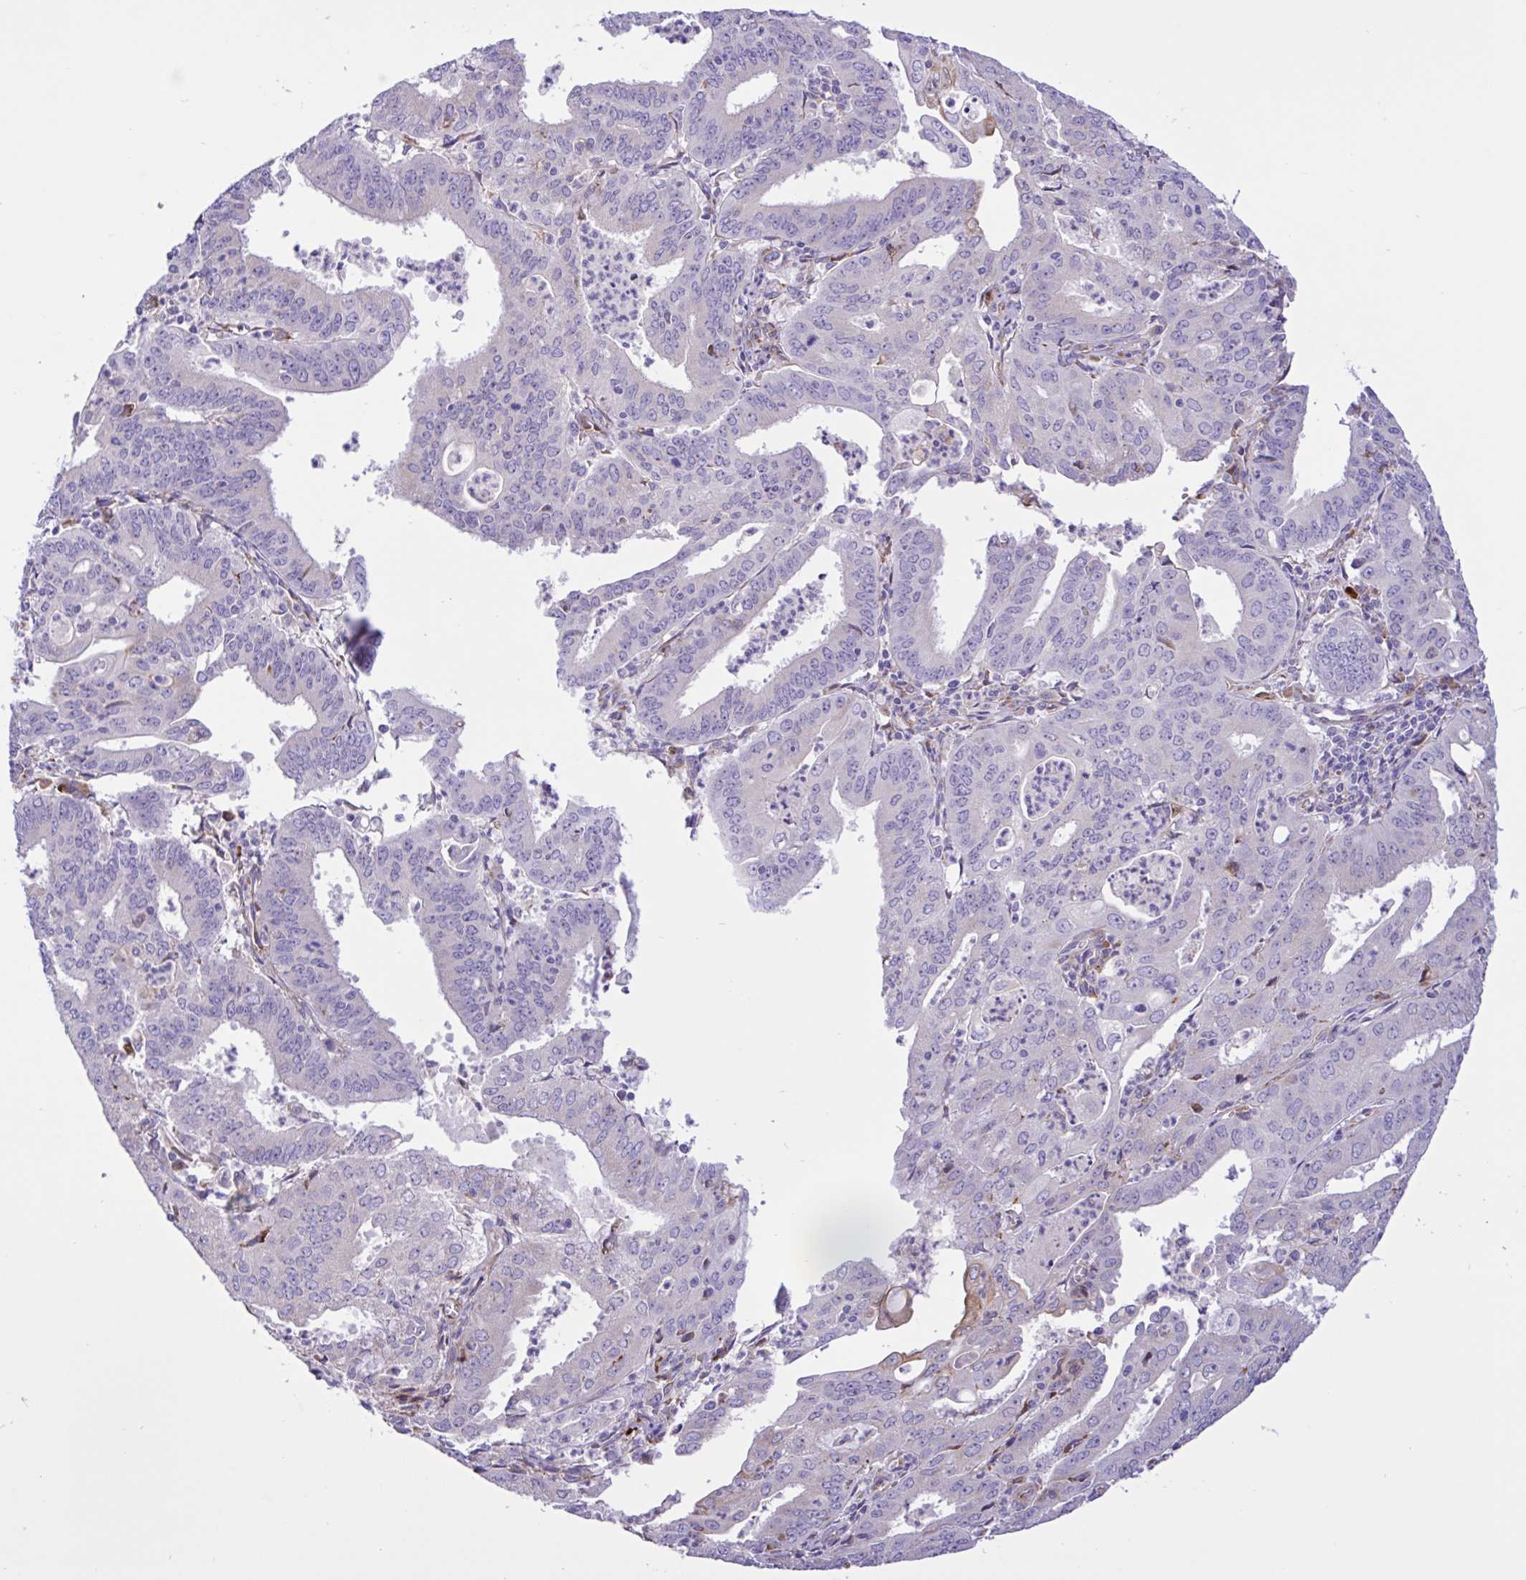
{"staining": {"intensity": "weak", "quantity": "<25%", "location": "cytoplasmic/membranous"}, "tissue": "cervical cancer", "cell_type": "Tumor cells", "image_type": "cancer", "snomed": [{"axis": "morphology", "description": "Adenocarcinoma, NOS"}, {"axis": "topography", "description": "Cervix"}], "caption": "Immunohistochemistry histopathology image of human cervical cancer (adenocarcinoma) stained for a protein (brown), which displays no positivity in tumor cells.", "gene": "DSC3", "patient": {"sex": "female", "age": 56}}